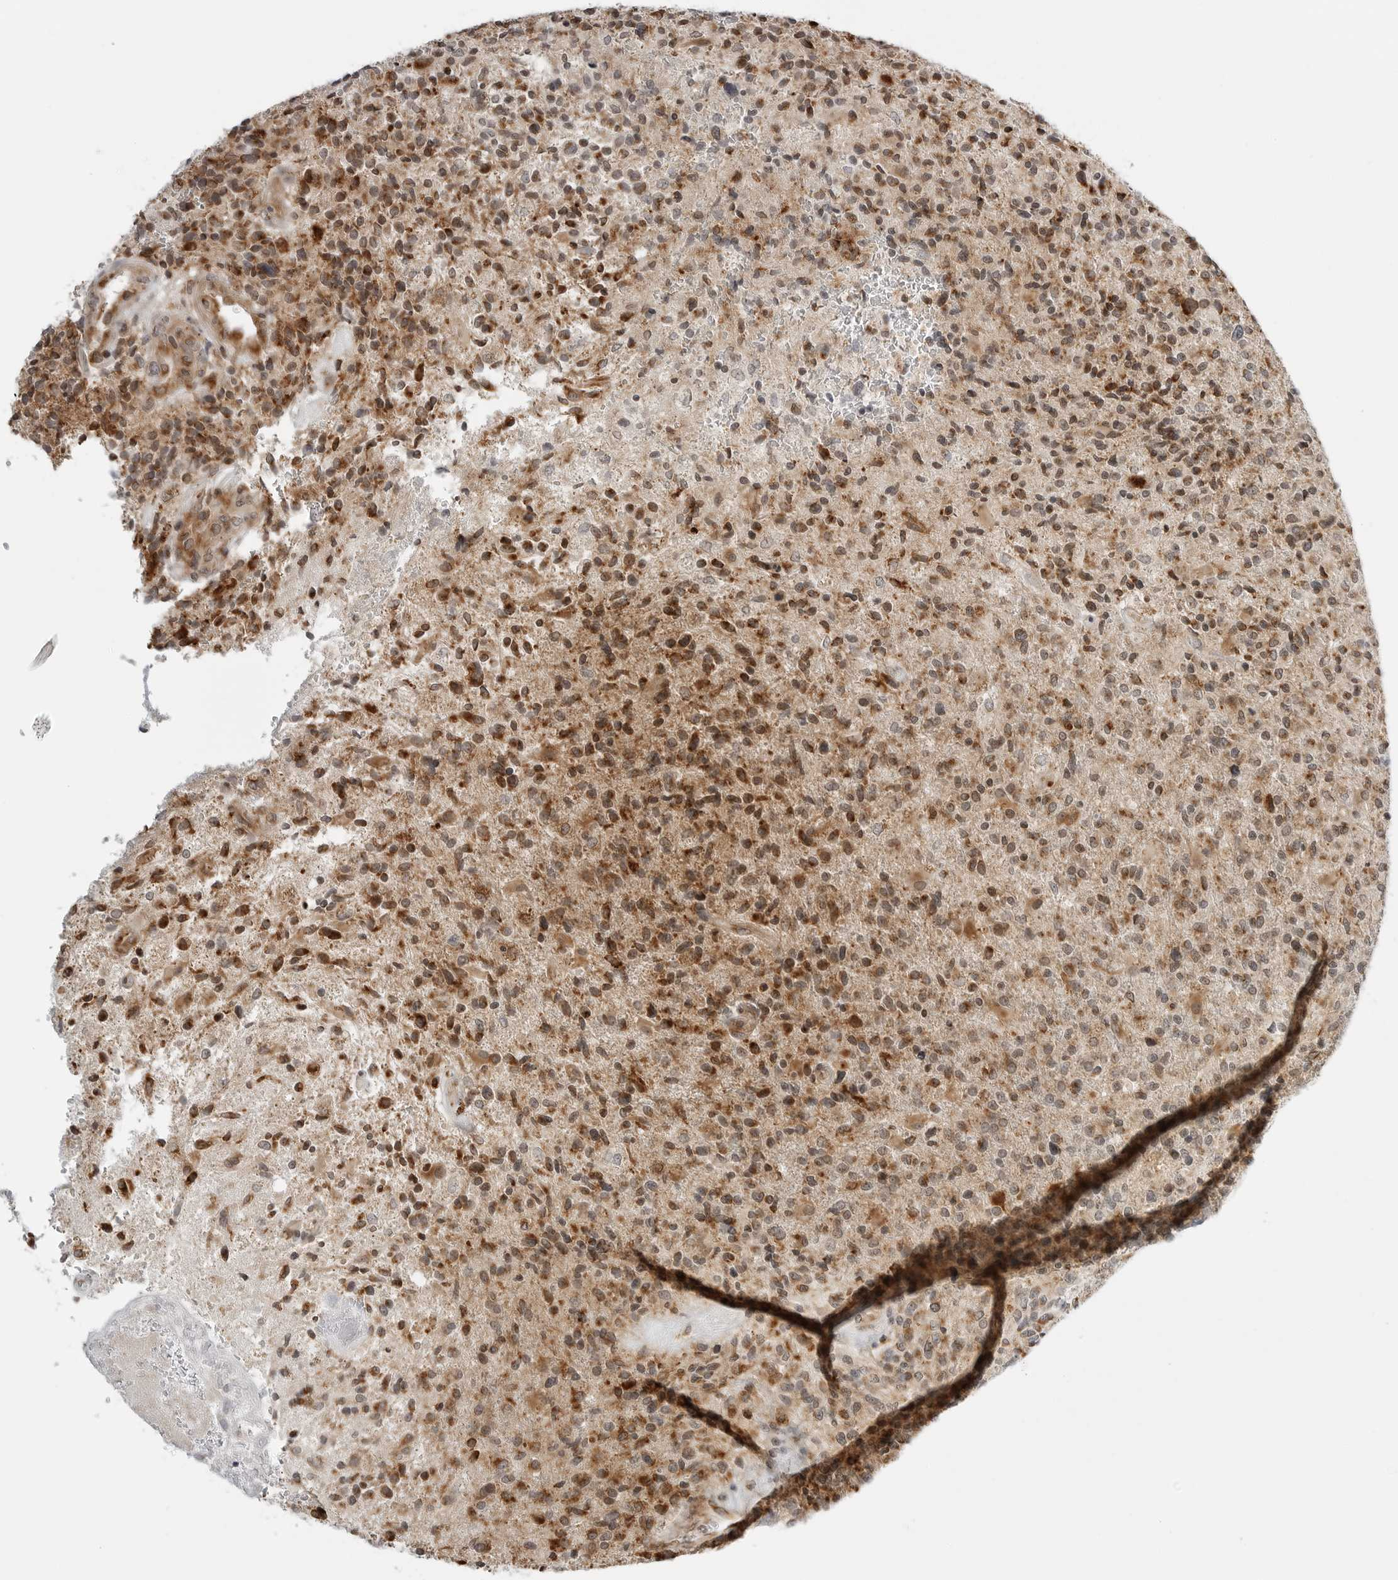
{"staining": {"intensity": "moderate", "quantity": ">75%", "location": "cytoplasmic/membranous"}, "tissue": "glioma", "cell_type": "Tumor cells", "image_type": "cancer", "snomed": [{"axis": "morphology", "description": "Glioma, malignant, High grade"}, {"axis": "topography", "description": "Brain"}], "caption": "Tumor cells show moderate cytoplasmic/membranous staining in about >75% of cells in glioma.", "gene": "PEX2", "patient": {"sex": "male", "age": 72}}